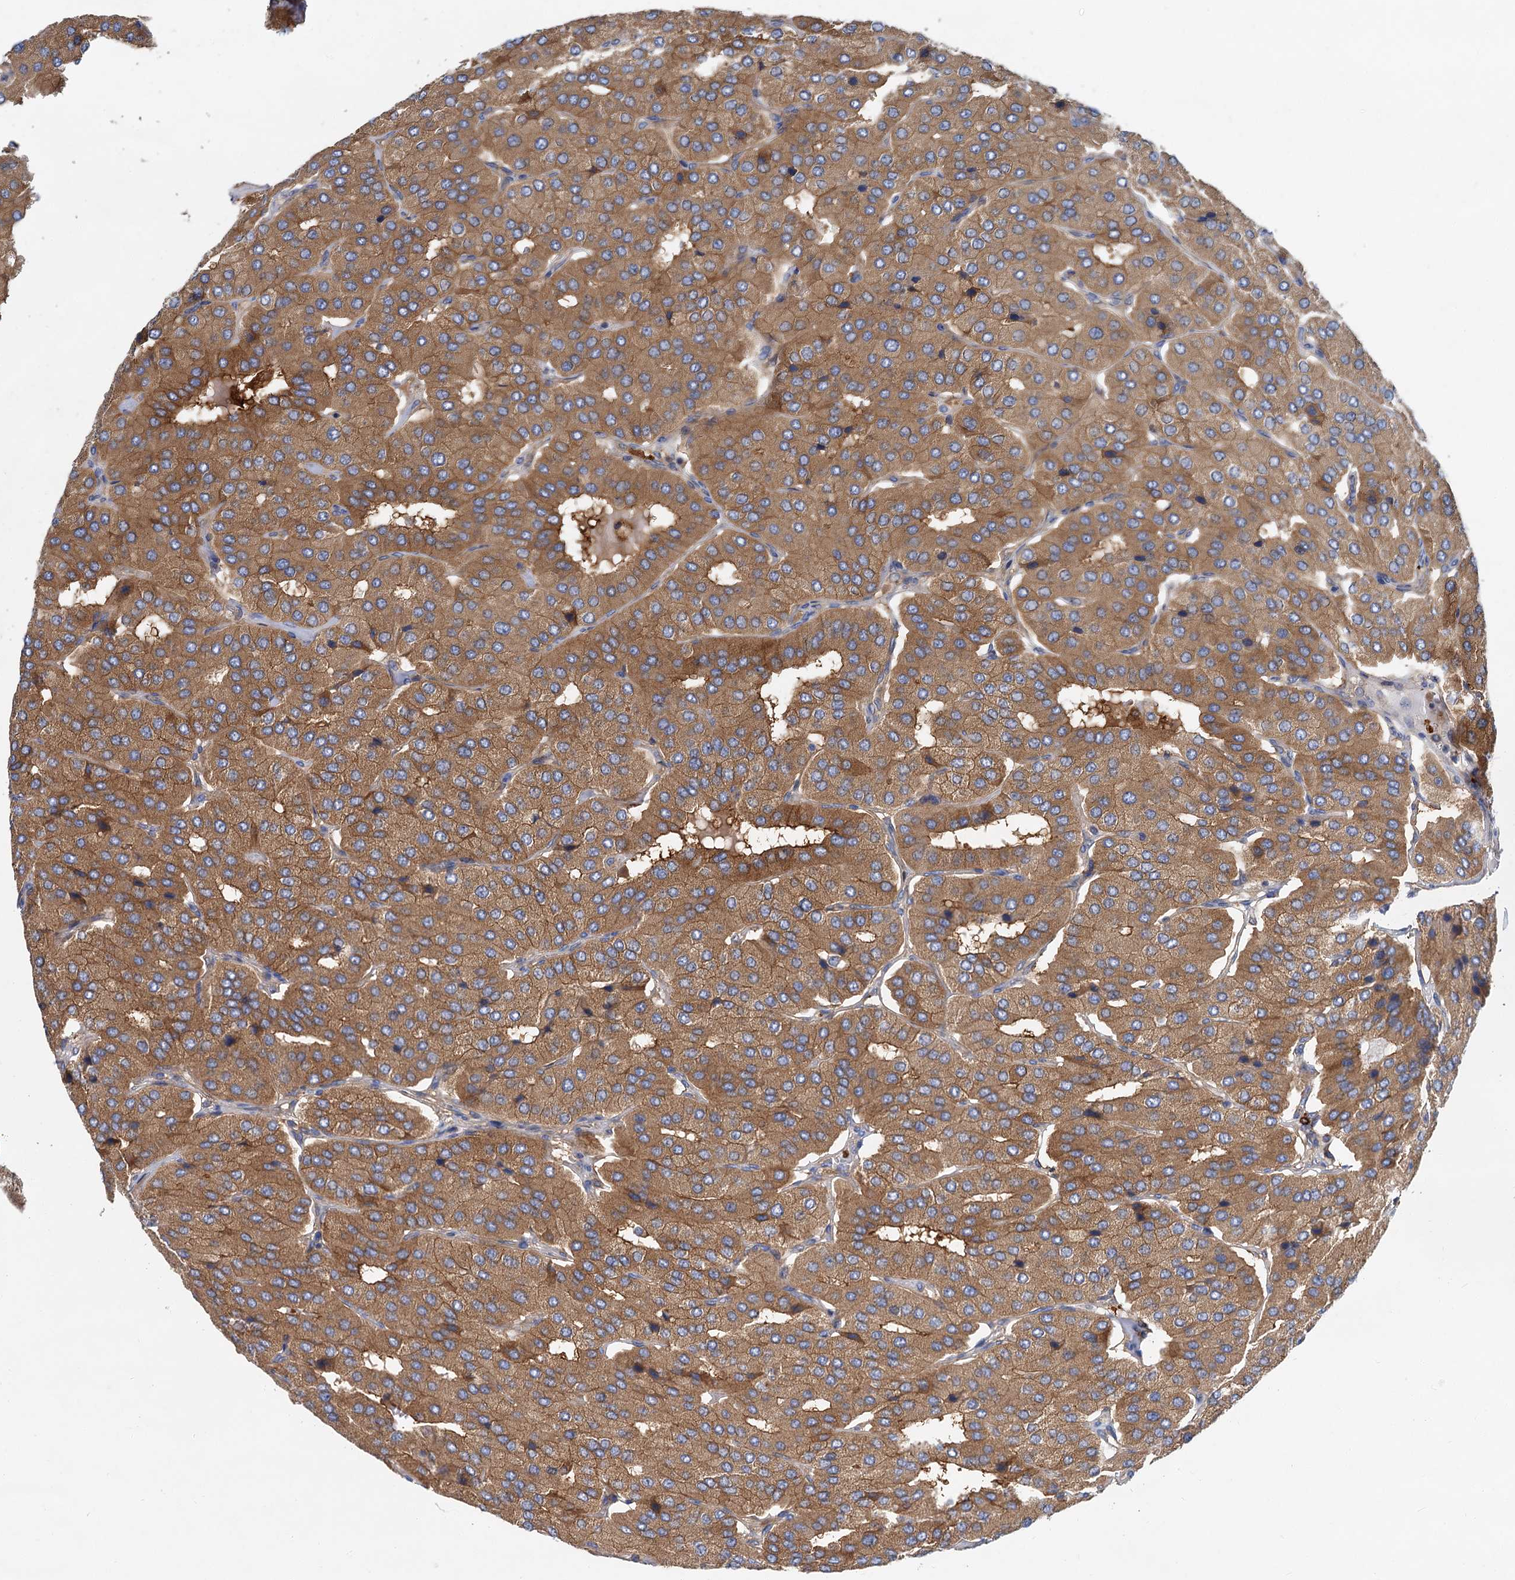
{"staining": {"intensity": "moderate", "quantity": ">75%", "location": "cytoplasmic/membranous"}, "tissue": "parathyroid gland", "cell_type": "Glandular cells", "image_type": "normal", "snomed": [{"axis": "morphology", "description": "Normal tissue, NOS"}, {"axis": "morphology", "description": "Adenoma, NOS"}, {"axis": "topography", "description": "Parathyroid gland"}], "caption": "Protein expression analysis of normal parathyroid gland shows moderate cytoplasmic/membranous positivity in approximately >75% of glandular cells. (DAB (3,3'-diaminobenzidine) IHC, brown staining for protein, blue staining for nuclei).", "gene": "ALKBH7", "patient": {"sex": "female", "age": 86}}